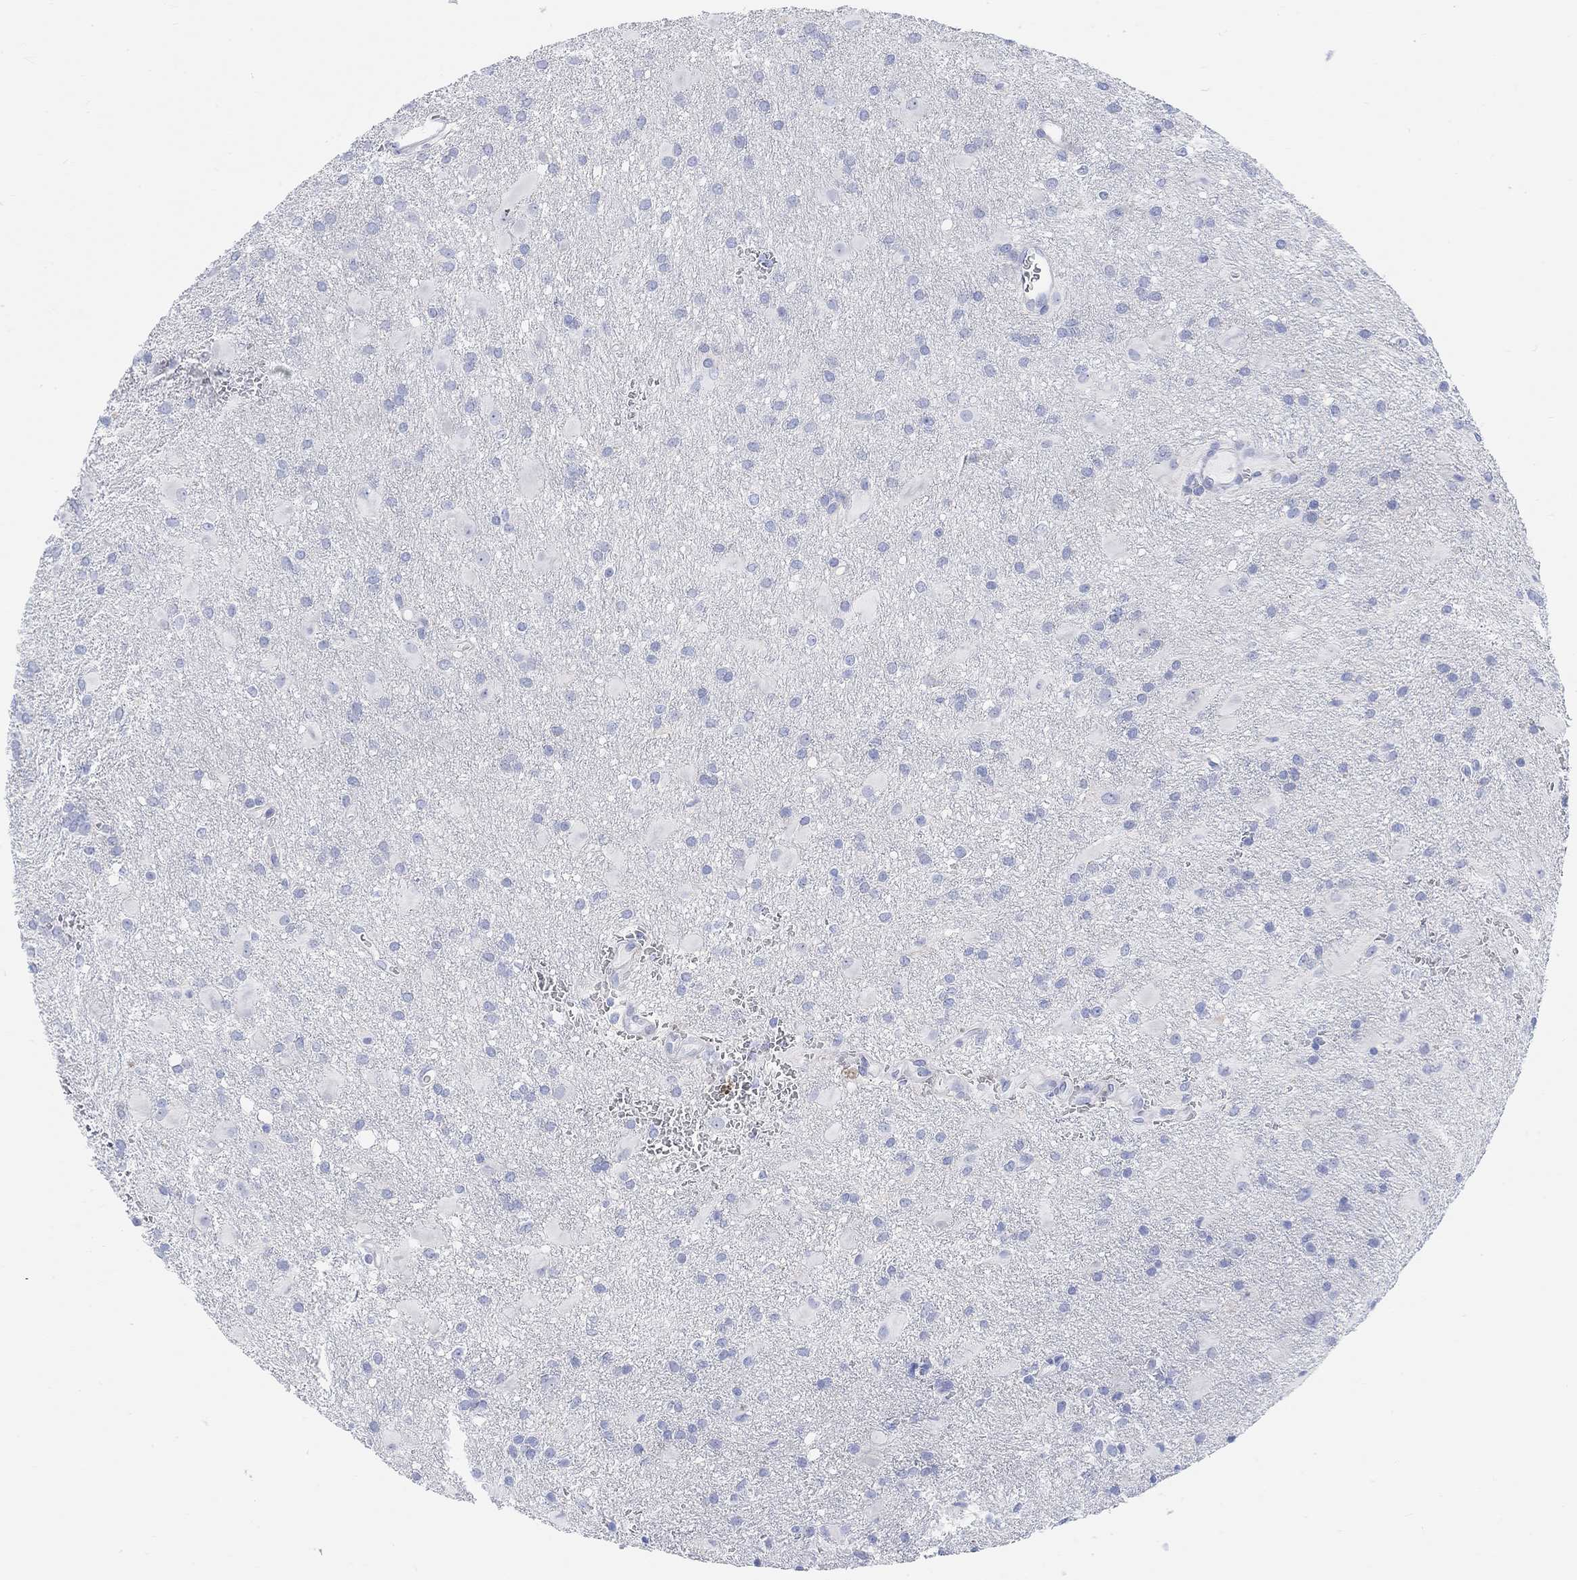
{"staining": {"intensity": "negative", "quantity": "none", "location": "none"}, "tissue": "glioma", "cell_type": "Tumor cells", "image_type": "cancer", "snomed": [{"axis": "morphology", "description": "Glioma, malignant, Low grade"}, {"axis": "topography", "description": "Brain"}], "caption": "Immunohistochemical staining of glioma exhibits no significant positivity in tumor cells.", "gene": "XIRP2", "patient": {"sex": "male", "age": 58}}